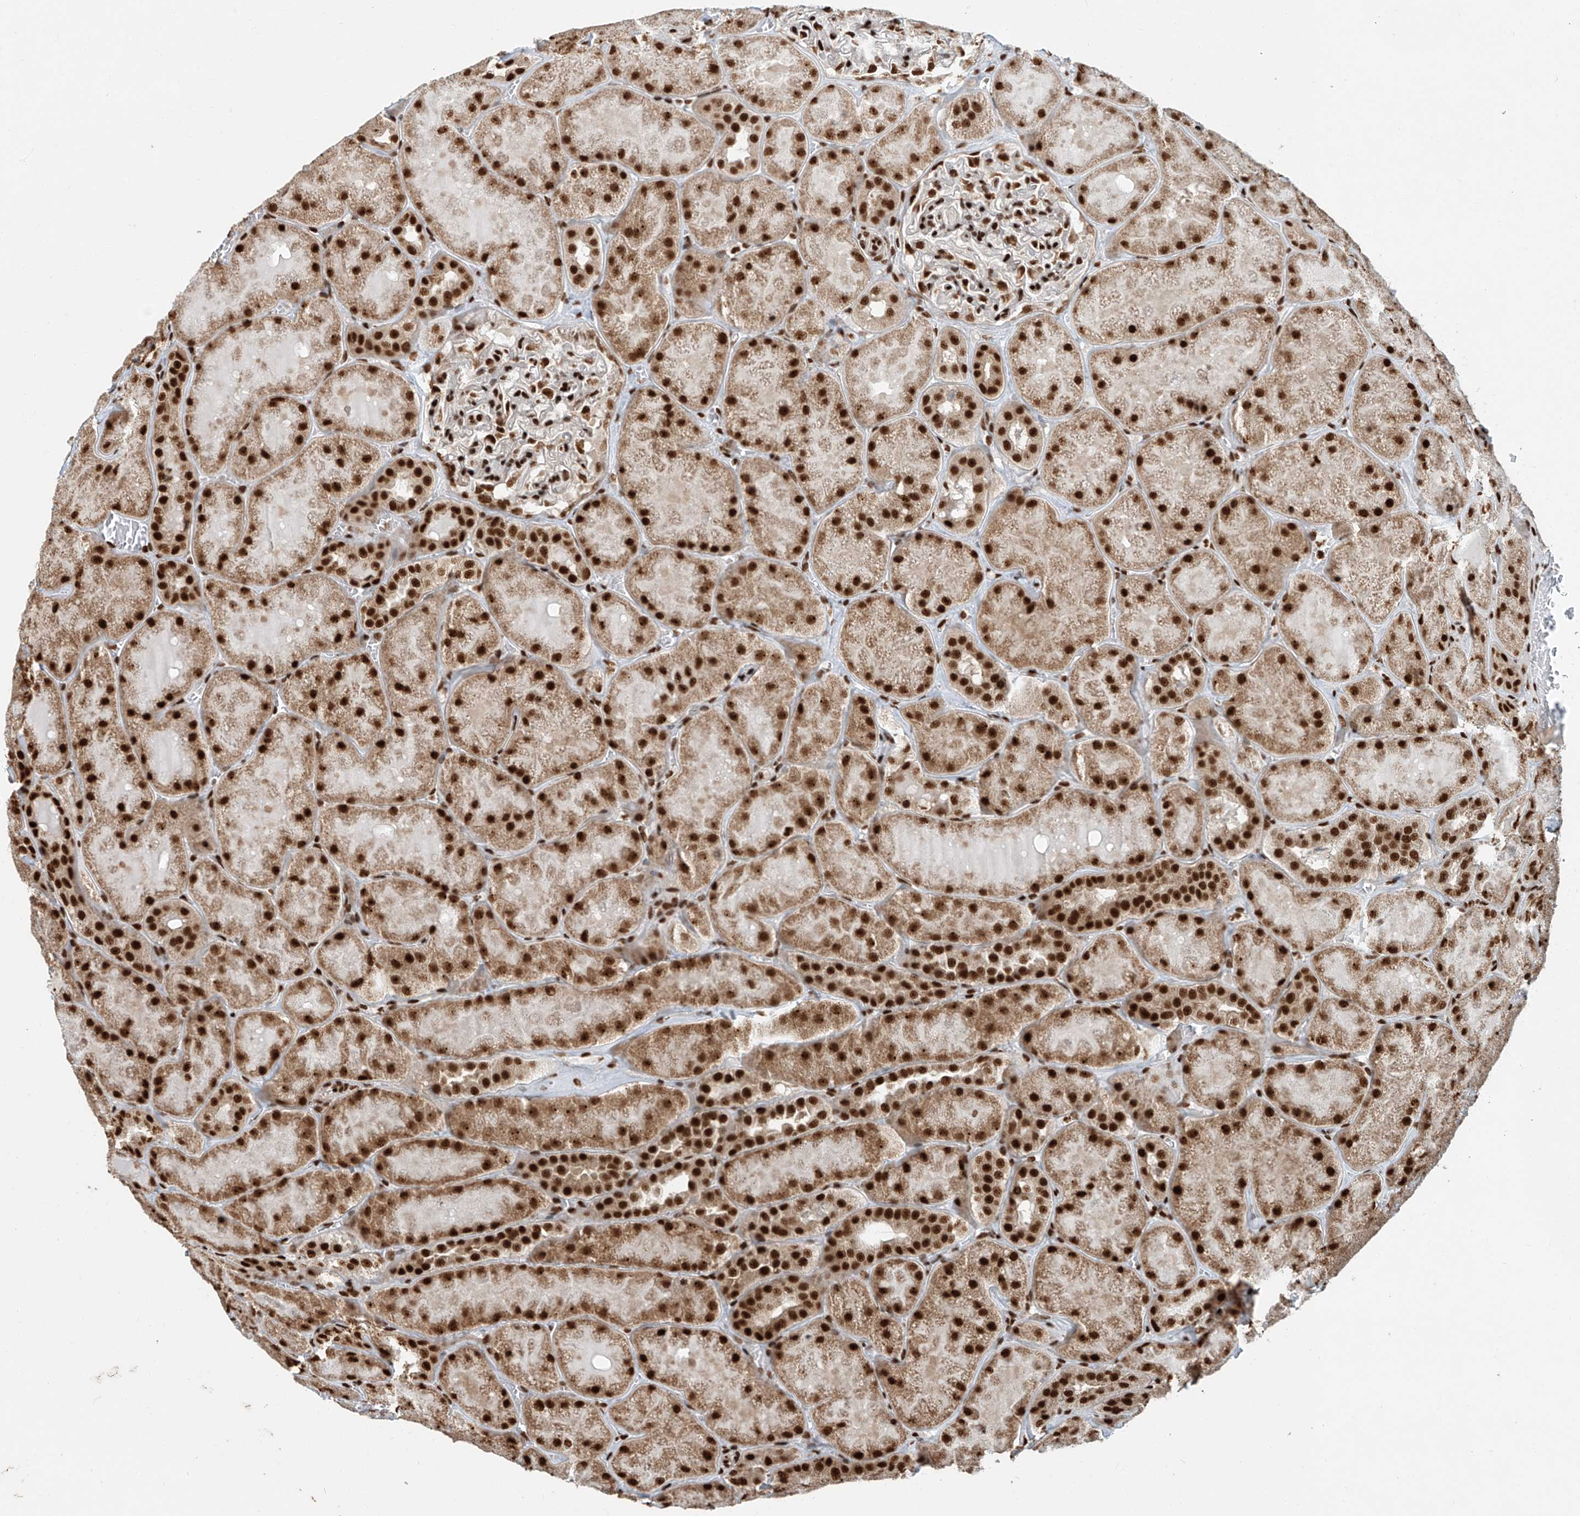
{"staining": {"intensity": "strong", "quantity": ">75%", "location": "nuclear"}, "tissue": "kidney", "cell_type": "Cells in glomeruli", "image_type": "normal", "snomed": [{"axis": "morphology", "description": "Normal tissue, NOS"}, {"axis": "topography", "description": "Kidney"}], "caption": "This histopathology image exhibits immunohistochemistry staining of benign kidney, with high strong nuclear positivity in approximately >75% of cells in glomeruli.", "gene": "FAM193B", "patient": {"sex": "male", "age": 28}}